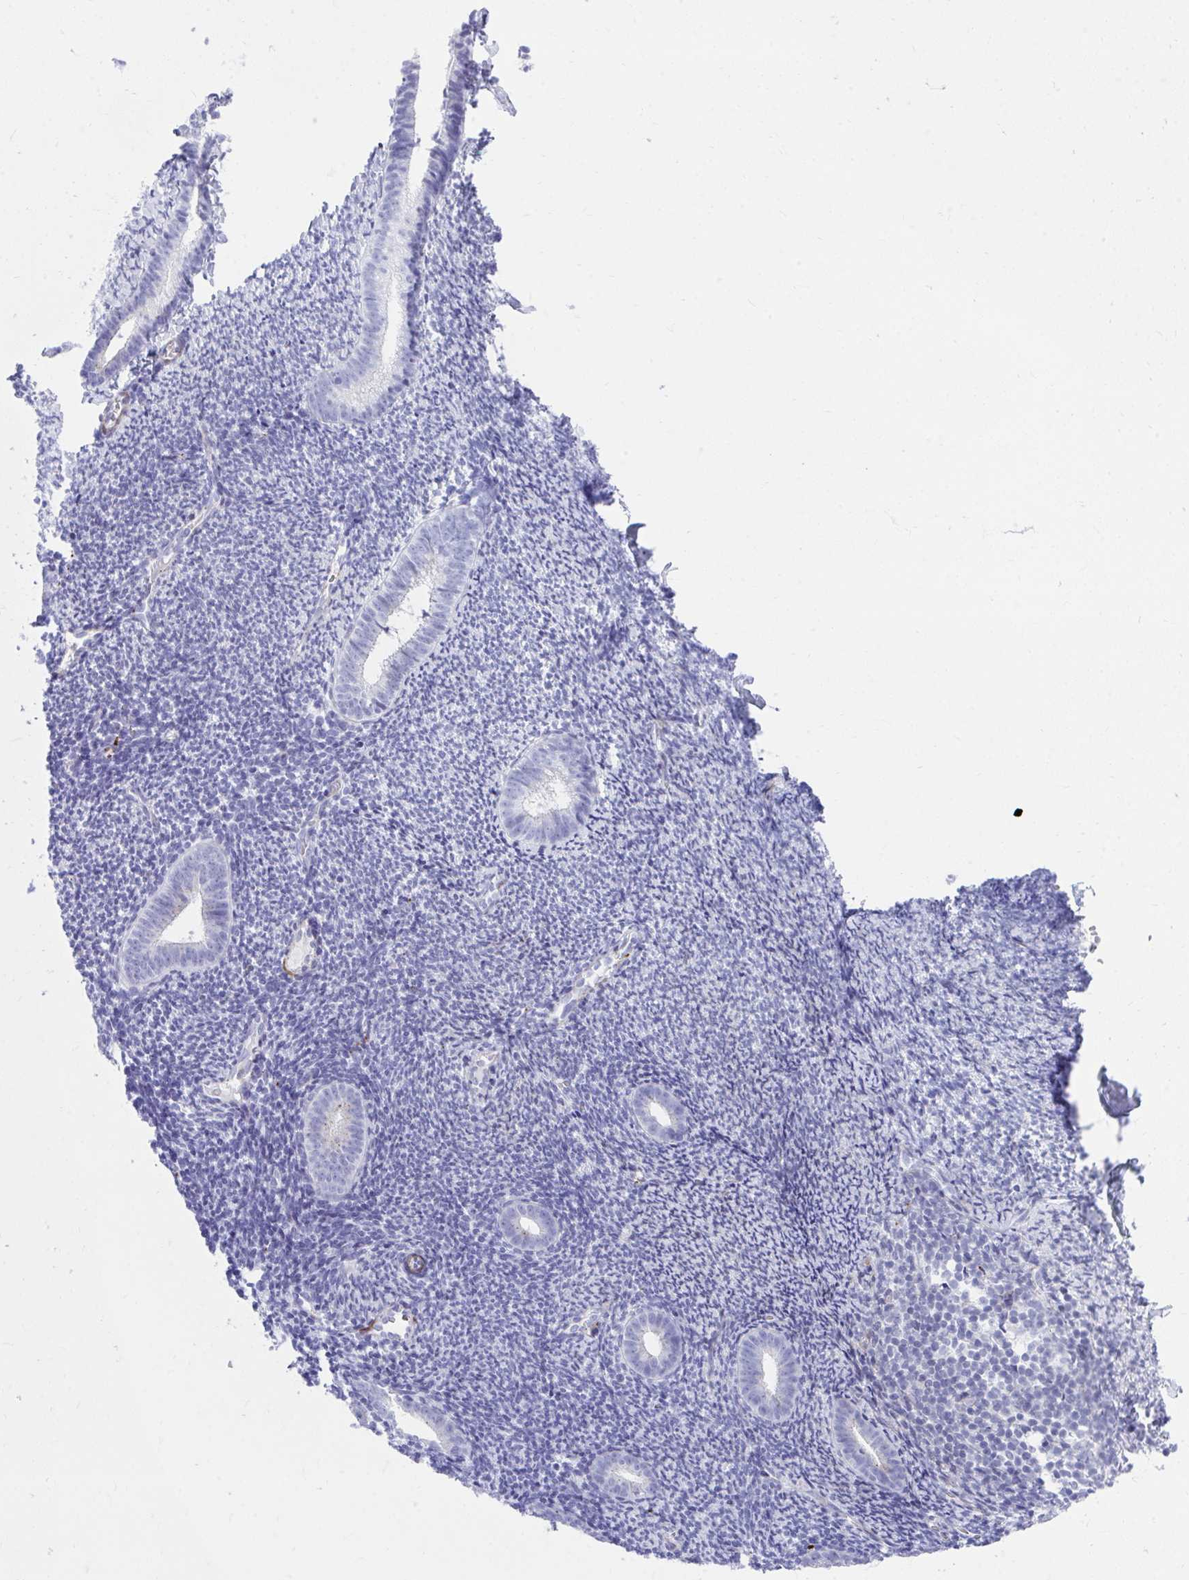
{"staining": {"intensity": "negative", "quantity": "none", "location": "none"}, "tissue": "endometrium", "cell_type": "Cells in endometrial stroma", "image_type": "normal", "snomed": [{"axis": "morphology", "description": "Normal tissue, NOS"}, {"axis": "topography", "description": "Endometrium"}], "caption": "Cells in endometrial stroma are negative for brown protein staining in normal endometrium. (DAB (3,3'-diaminobenzidine) IHC, high magnification).", "gene": "CSTB", "patient": {"sex": "female", "age": 39}}